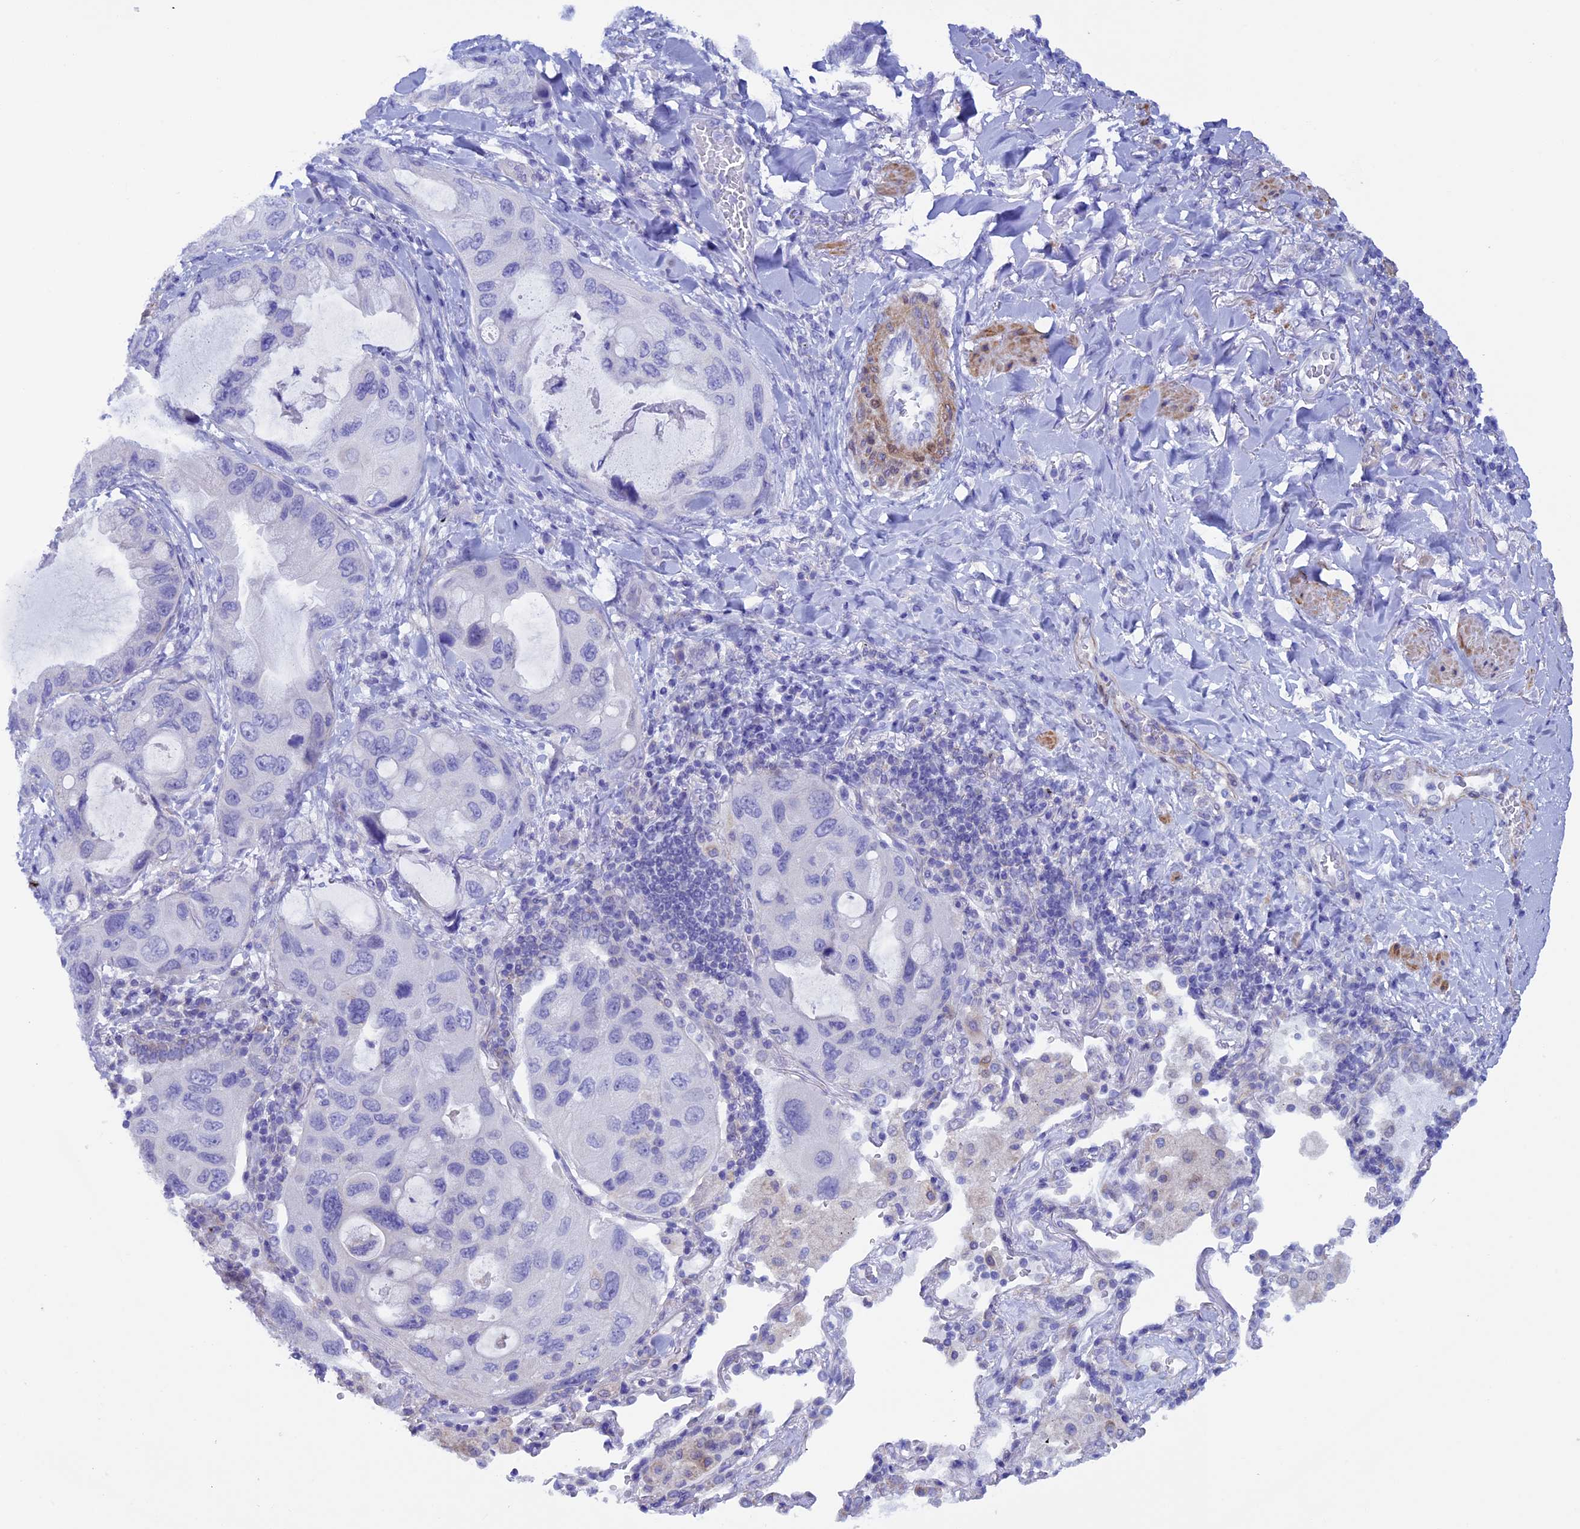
{"staining": {"intensity": "negative", "quantity": "none", "location": "none"}, "tissue": "lung cancer", "cell_type": "Tumor cells", "image_type": "cancer", "snomed": [{"axis": "morphology", "description": "Squamous cell carcinoma, NOS"}, {"axis": "topography", "description": "Lung"}], "caption": "A high-resolution image shows immunohistochemistry staining of lung squamous cell carcinoma, which shows no significant expression in tumor cells.", "gene": "IGSF6", "patient": {"sex": "female", "age": 73}}